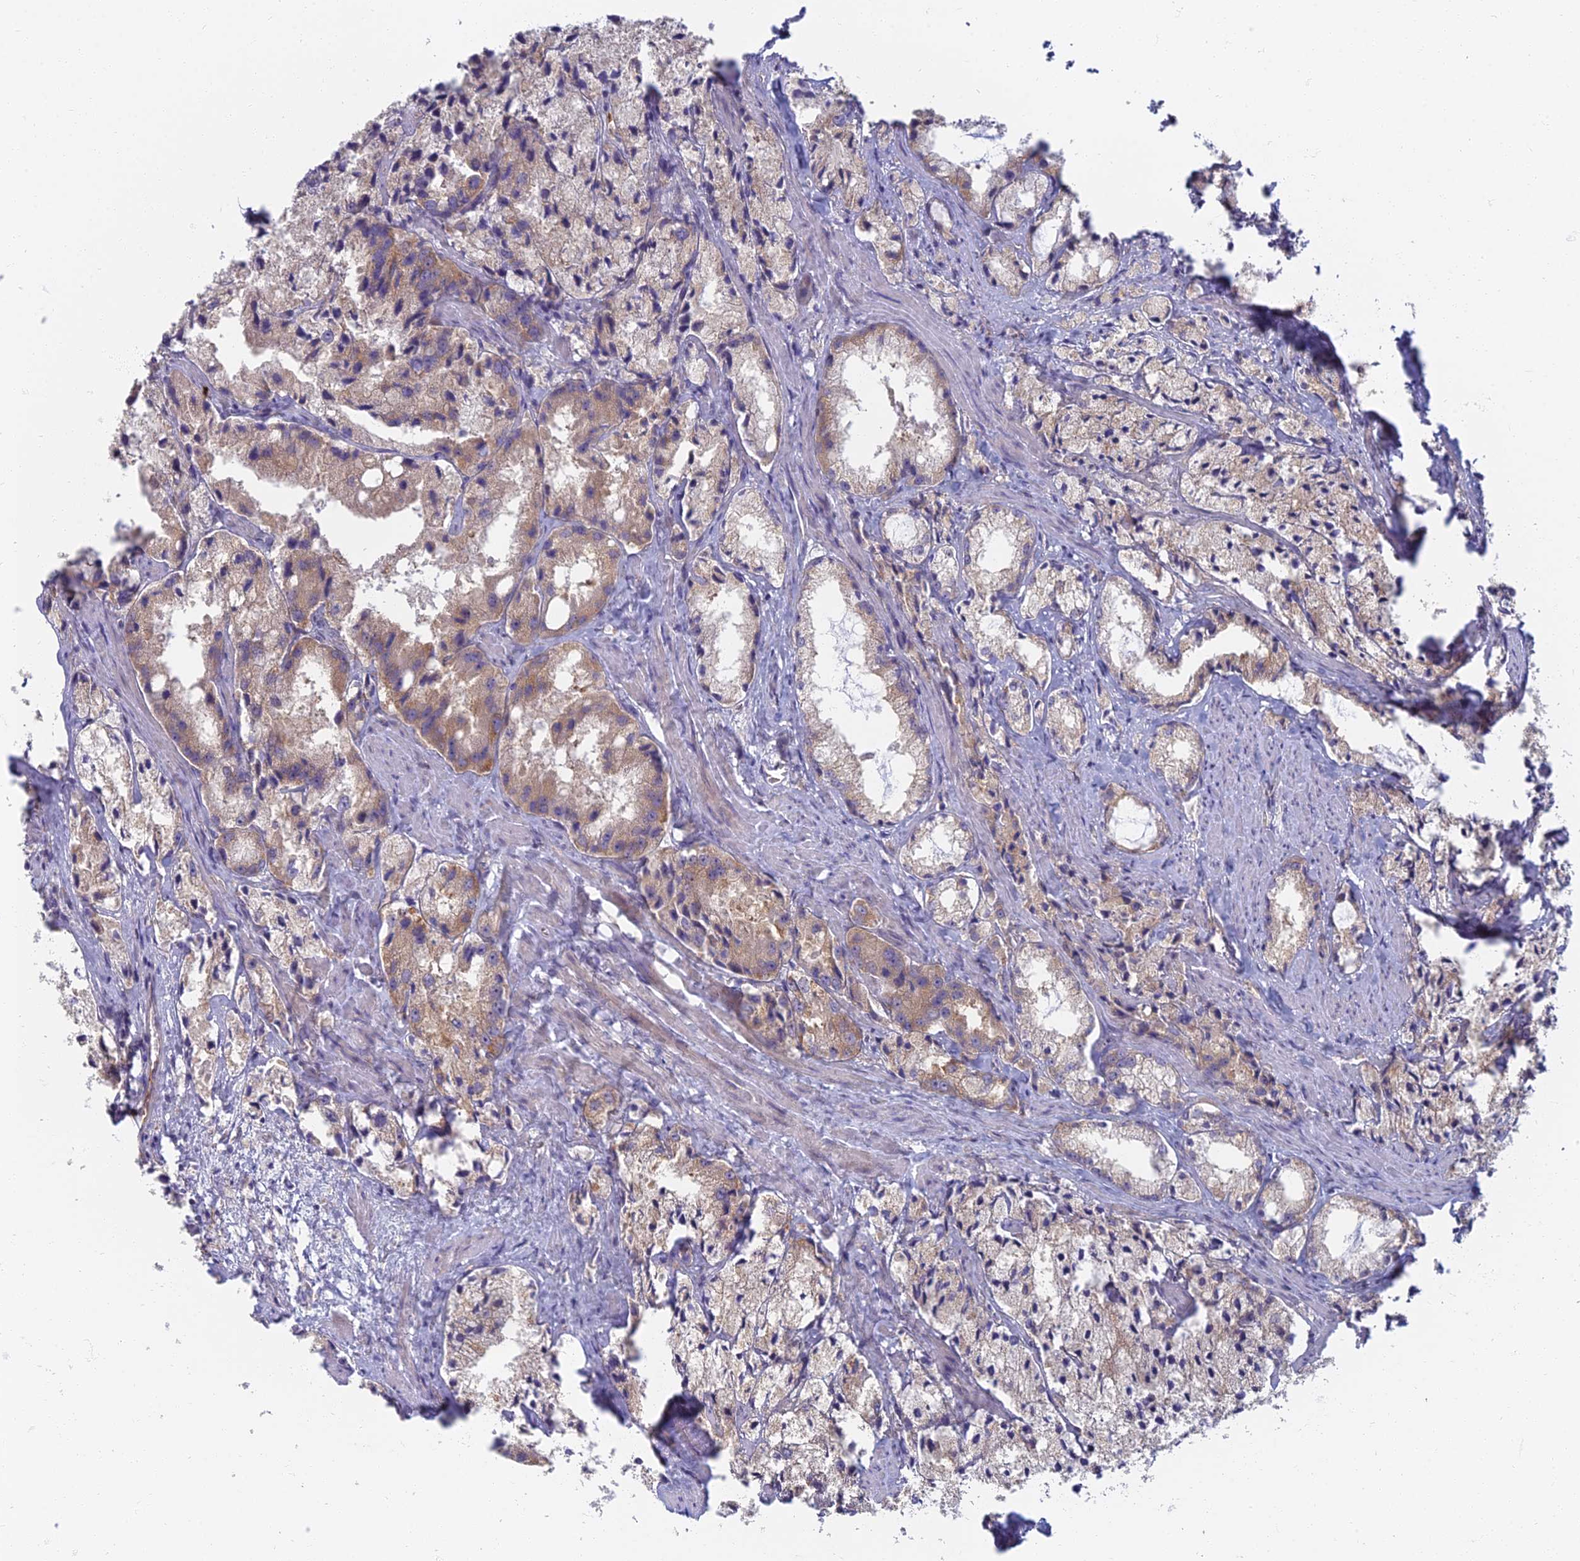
{"staining": {"intensity": "moderate", "quantity": "<25%", "location": "cytoplasmic/membranous"}, "tissue": "prostate cancer", "cell_type": "Tumor cells", "image_type": "cancer", "snomed": [{"axis": "morphology", "description": "Adenocarcinoma, High grade"}, {"axis": "topography", "description": "Prostate"}], "caption": "The immunohistochemical stain highlights moderate cytoplasmic/membranous positivity in tumor cells of prostate cancer tissue.", "gene": "PROX2", "patient": {"sex": "male", "age": 66}}